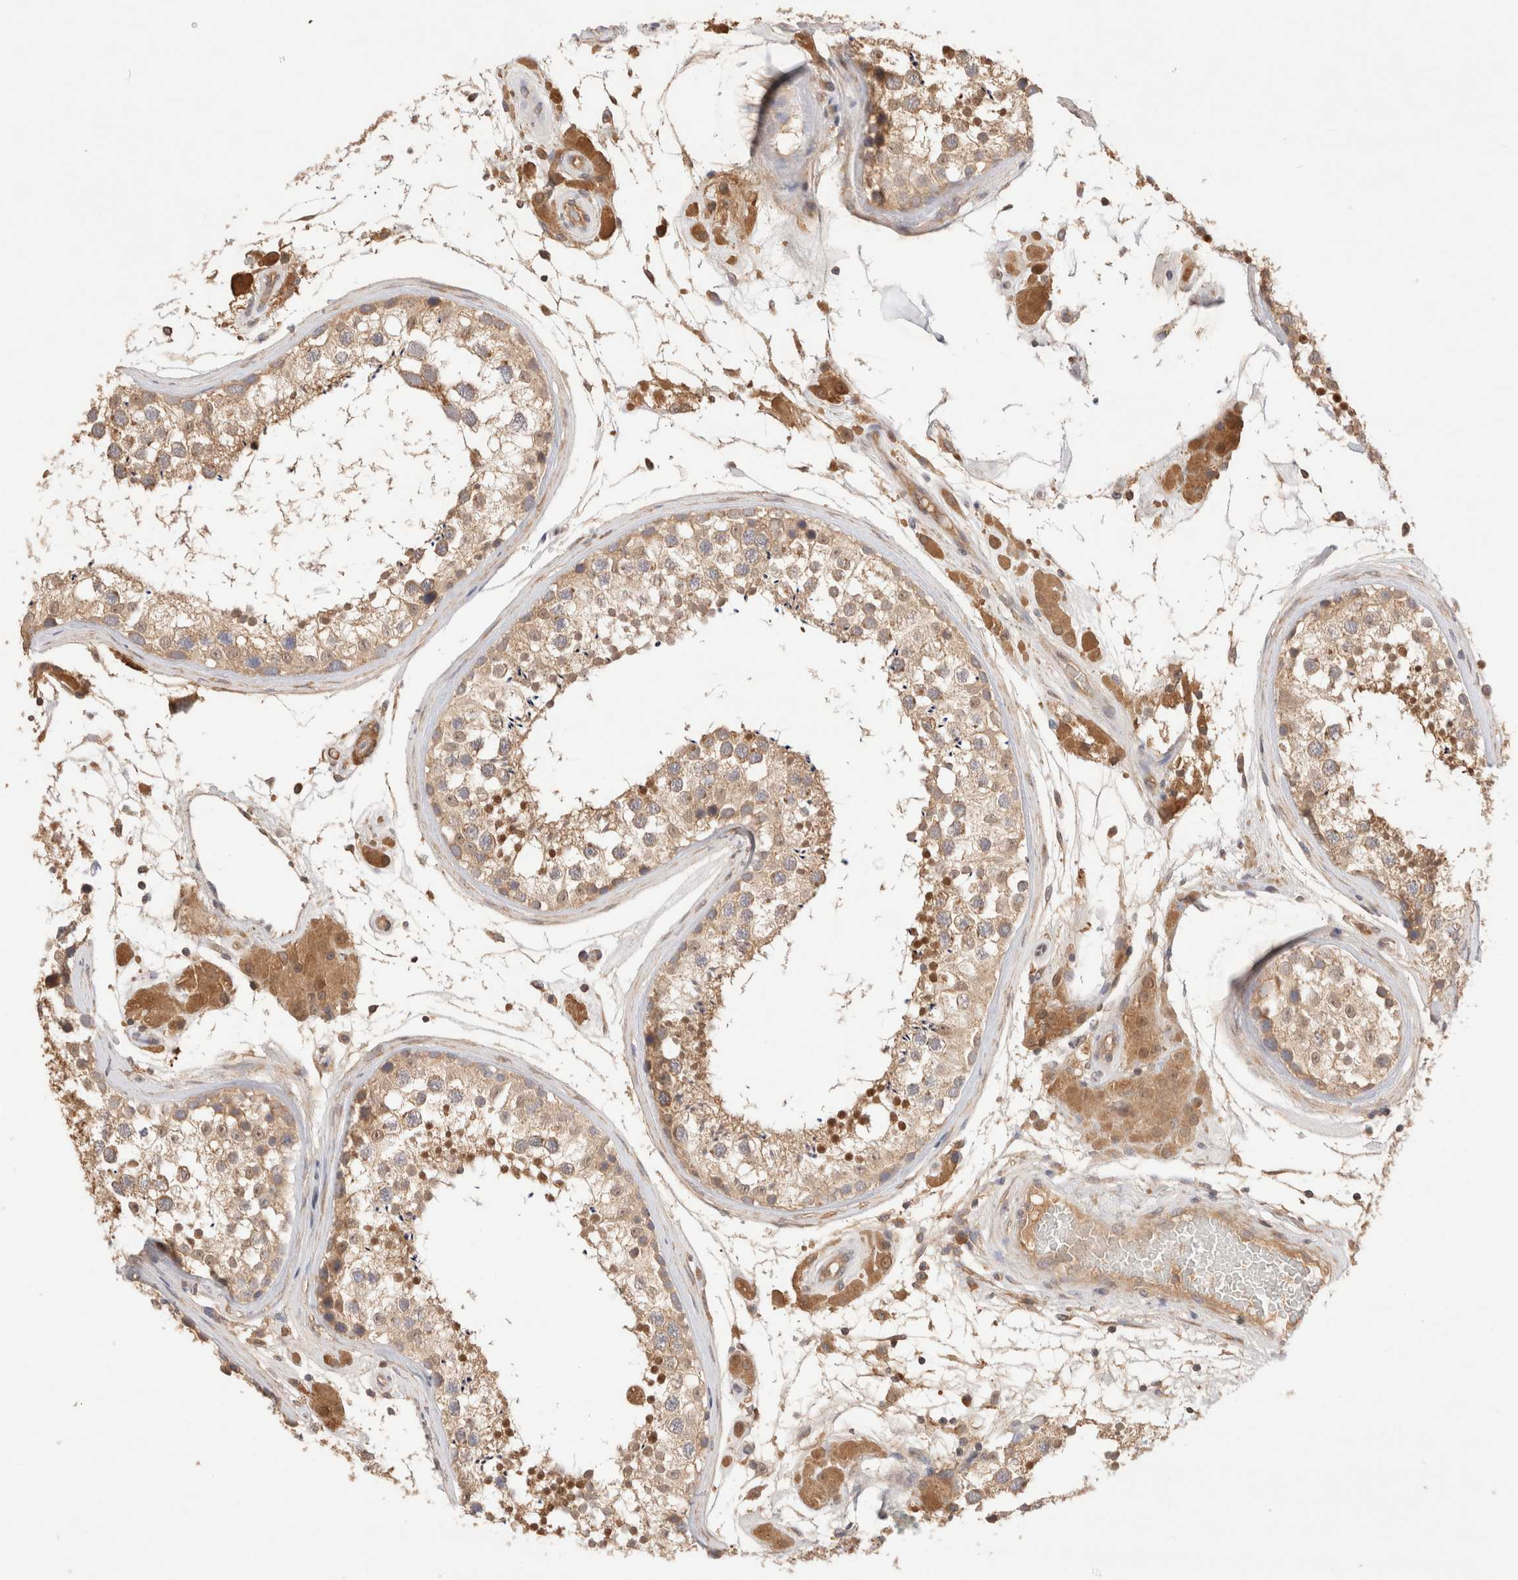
{"staining": {"intensity": "moderate", "quantity": ">75%", "location": "cytoplasmic/membranous,nuclear"}, "tissue": "testis", "cell_type": "Cells in seminiferous ducts", "image_type": "normal", "snomed": [{"axis": "morphology", "description": "Normal tissue, NOS"}, {"axis": "topography", "description": "Testis"}], "caption": "Testis stained with a brown dye displays moderate cytoplasmic/membranous,nuclear positive staining in about >75% of cells in seminiferous ducts.", "gene": "CARNMT1", "patient": {"sex": "male", "age": 46}}